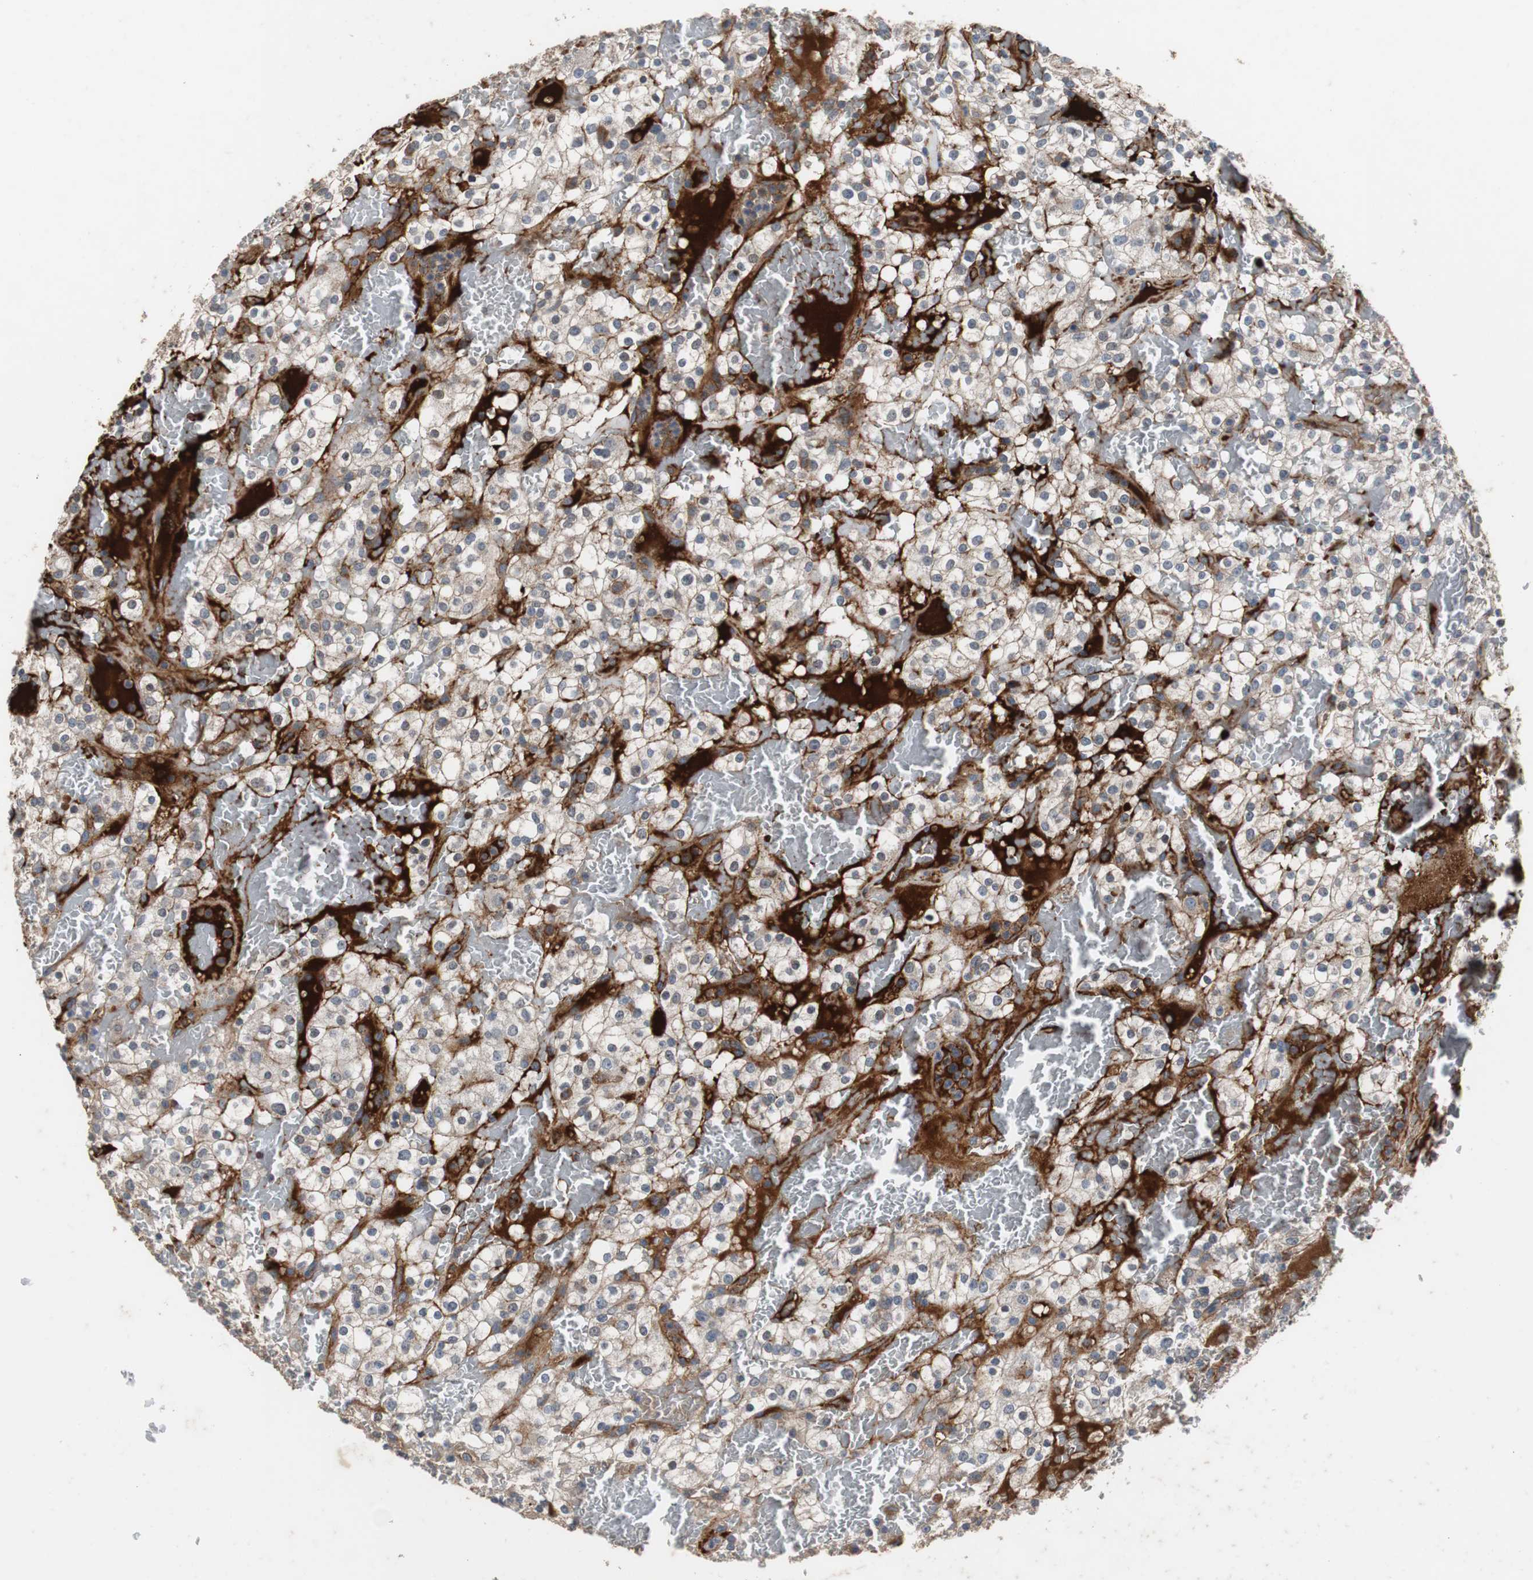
{"staining": {"intensity": "weak", "quantity": "<25%", "location": "cytoplasmic/membranous"}, "tissue": "renal cancer", "cell_type": "Tumor cells", "image_type": "cancer", "snomed": [{"axis": "morphology", "description": "Normal tissue, NOS"}, {"axis": "morphology", "description": "Adenocarcinoma, NOS"}, {"axis": "topography", "description": "Kidney"}], "caption": "There is no significant expression in tumor cells of renal adenocarcinoma.", "gene": "SORT1", "patient": {"sex": "female", "age": 72}}